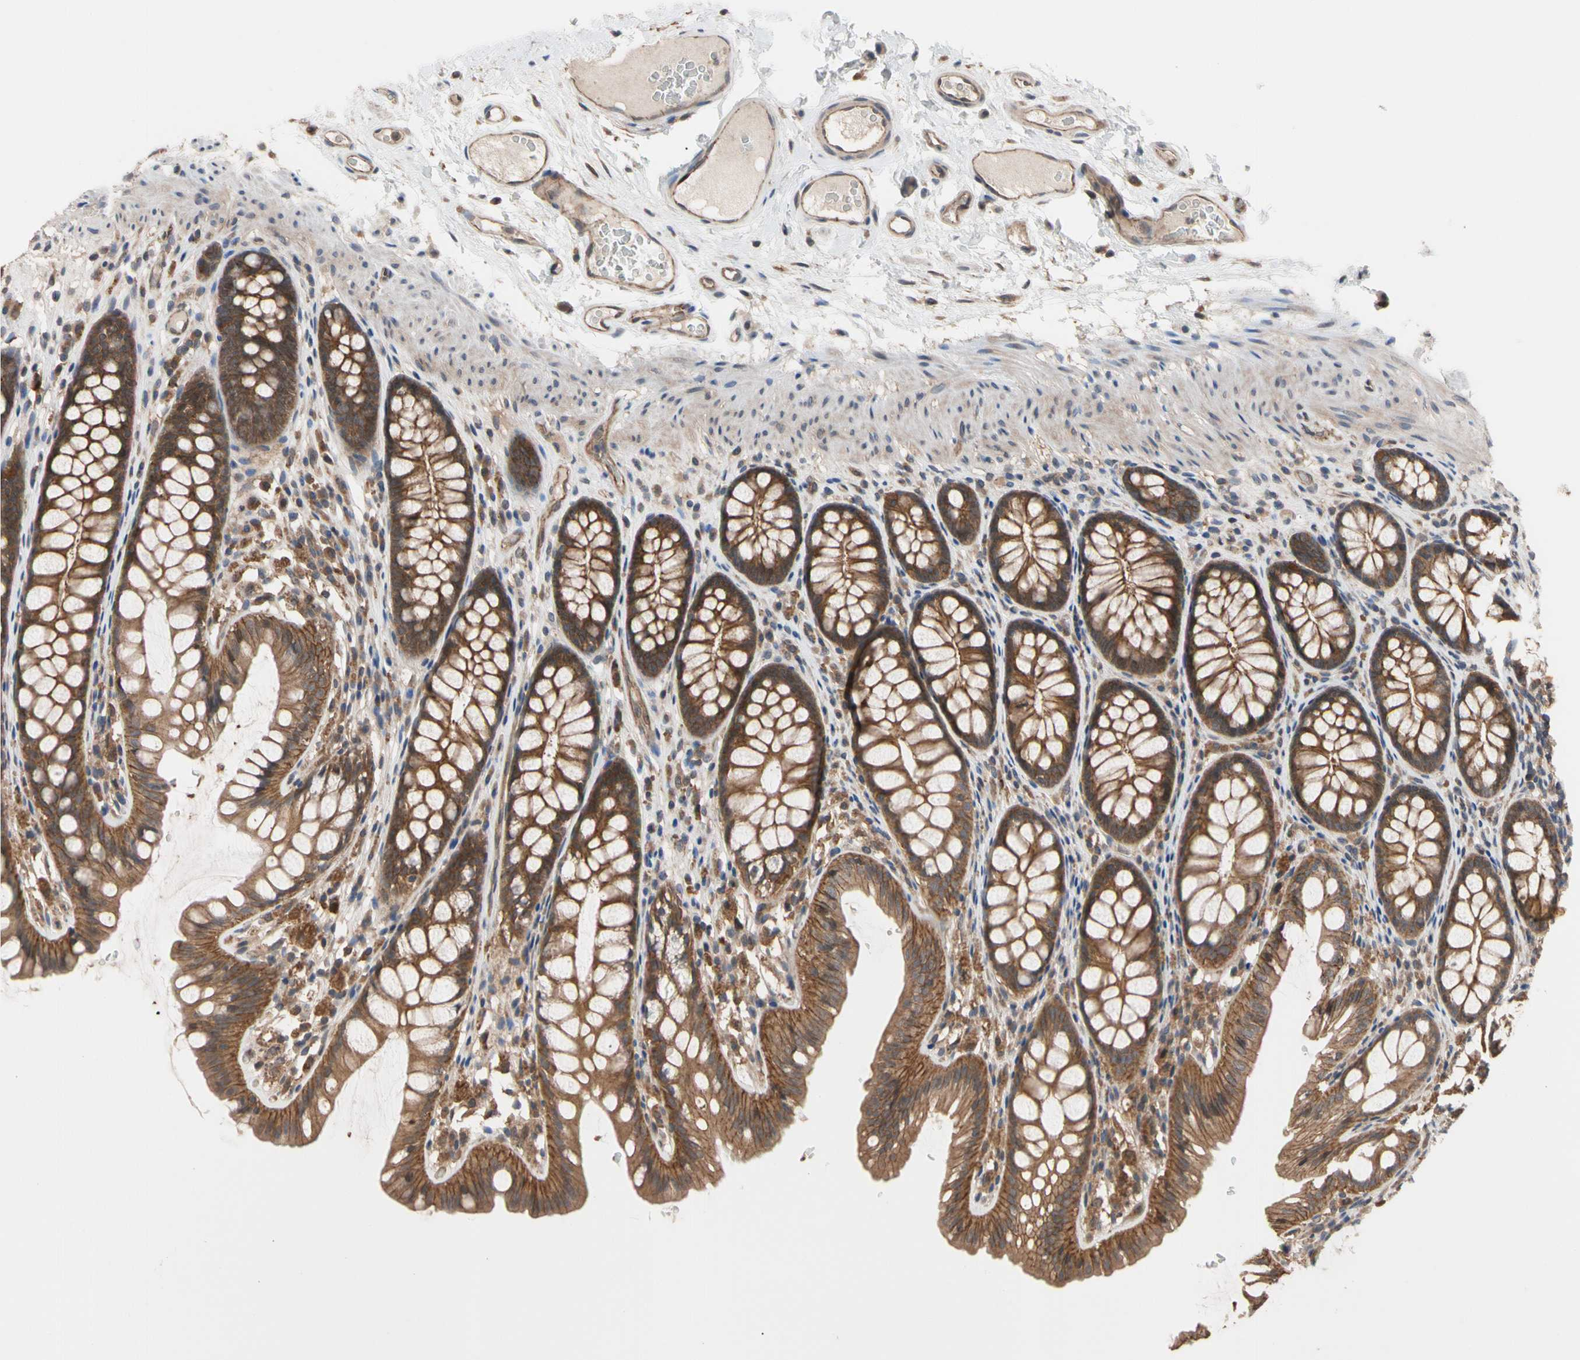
{"staining": {"intensity": "moderate", "quantity": ">75%", "location": "cytoplasmic/membranous"}, "tissue": "colon", "cell_type": "Endothelial cells", "image_type": "normal", "snomed": [{"axis": "morphology", "description": "Normal tissue, NOS"}, {"axis": "topography", "description": "Colon"}], "caption": "Immunohistochemistry of unremarkable colon shows medium levels of moderate cytoplasmic/membranous expression in approximately >75% of endothelial cells.", "gene": "DPP8", "patient": {"sex": "female", "age": 55}}